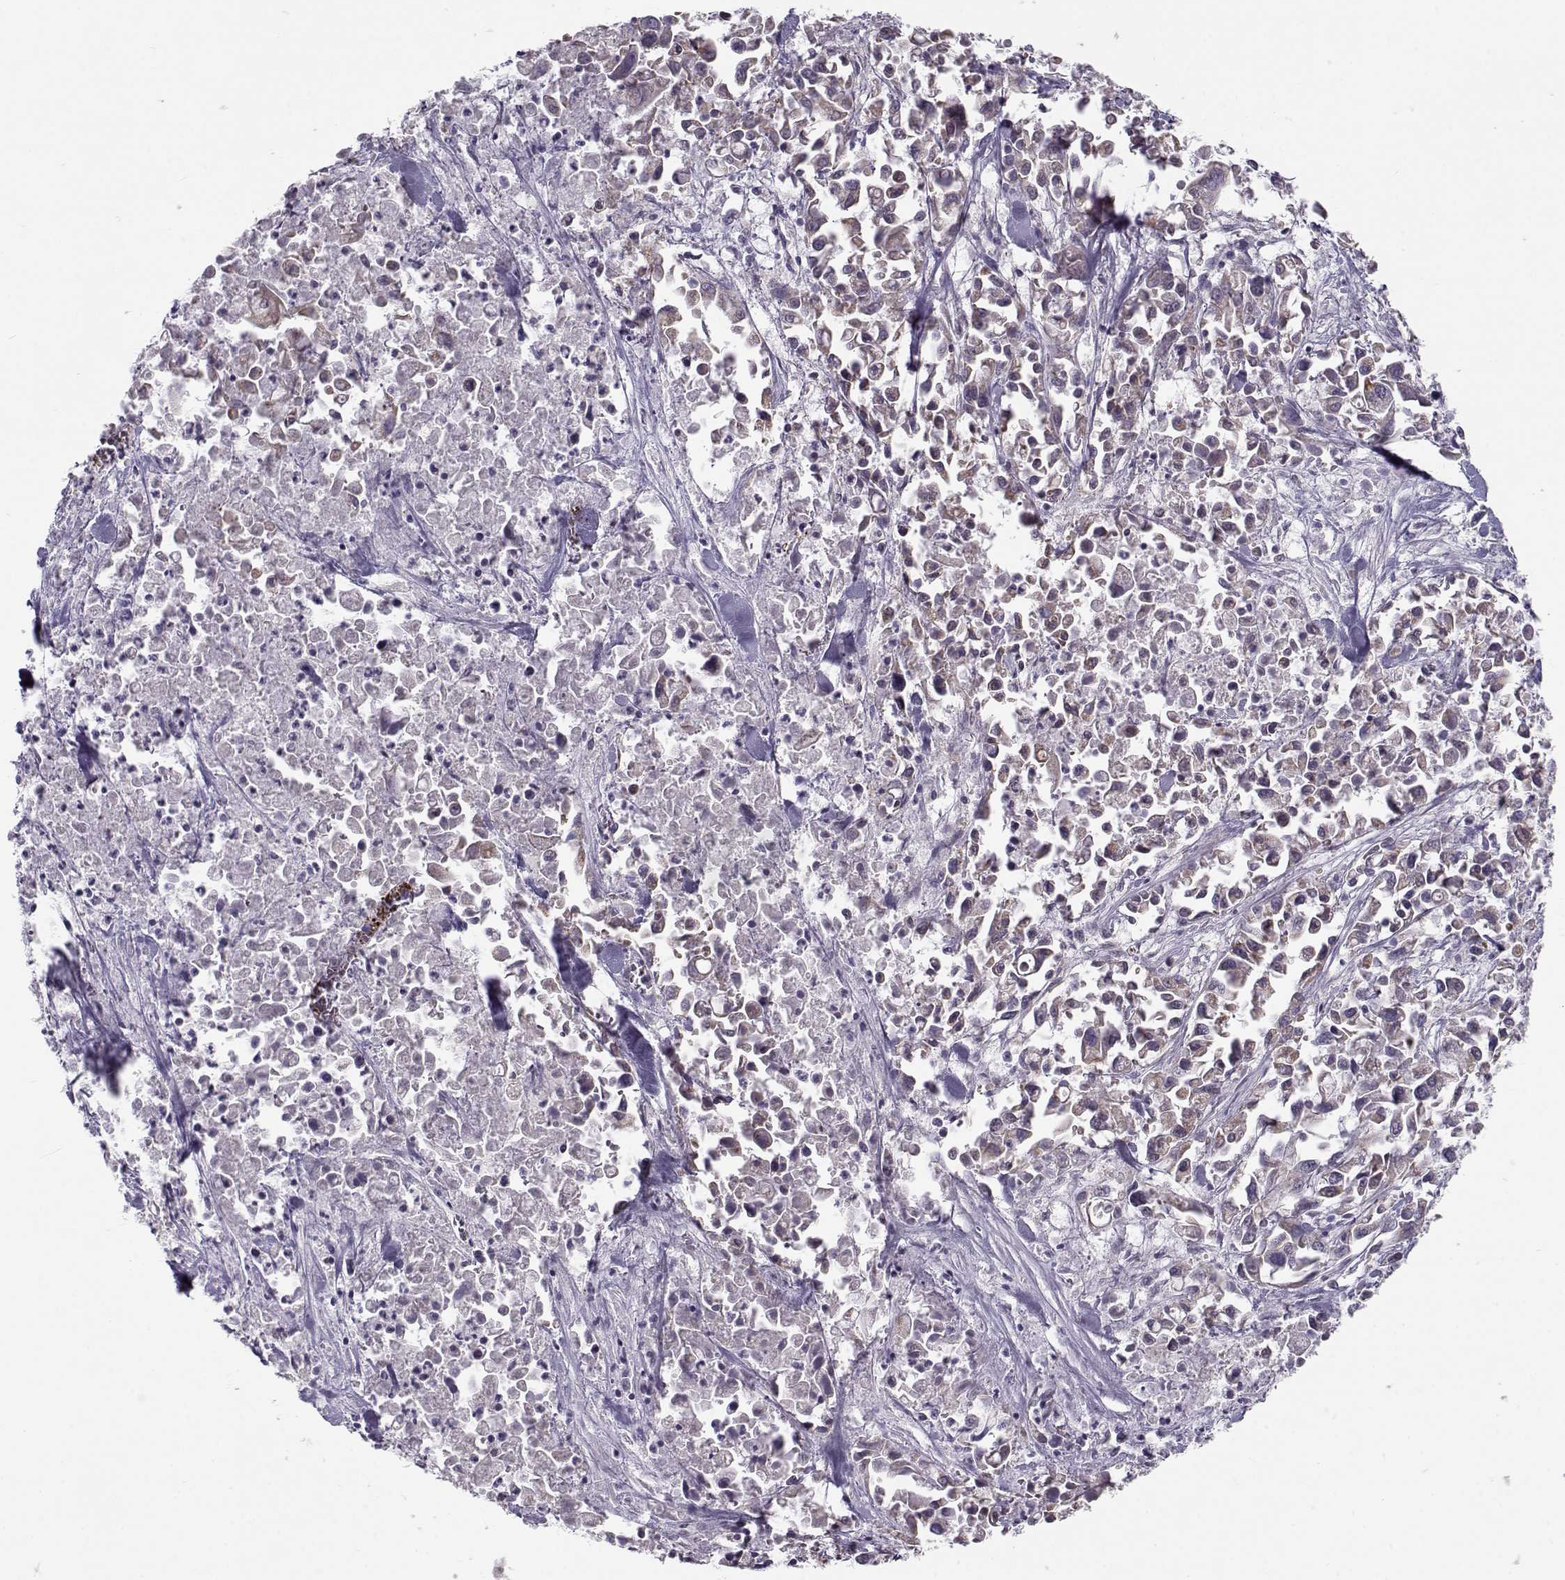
{"staining": {"intensity": "negative", "quantity": "none", "location": "none"}, "tissue": "pancreatic cancer", "cell_type": "Tumor cells", "image_type": "cancer", "snomed": [{"axis": "morphology", "description": "Adenocarcinoma, NOS"}, {"axis": "topography", "description": "Pancreas"}], "caption": "High magnification brightfield microscopy of pancreatic adenocarcinoma stained with DAB (brown) and counterstained with hematoxylin (blue): tumor cells show no significant expression.", "gene": "KLF17", "patient": {"sex": "female", "age": 83}}